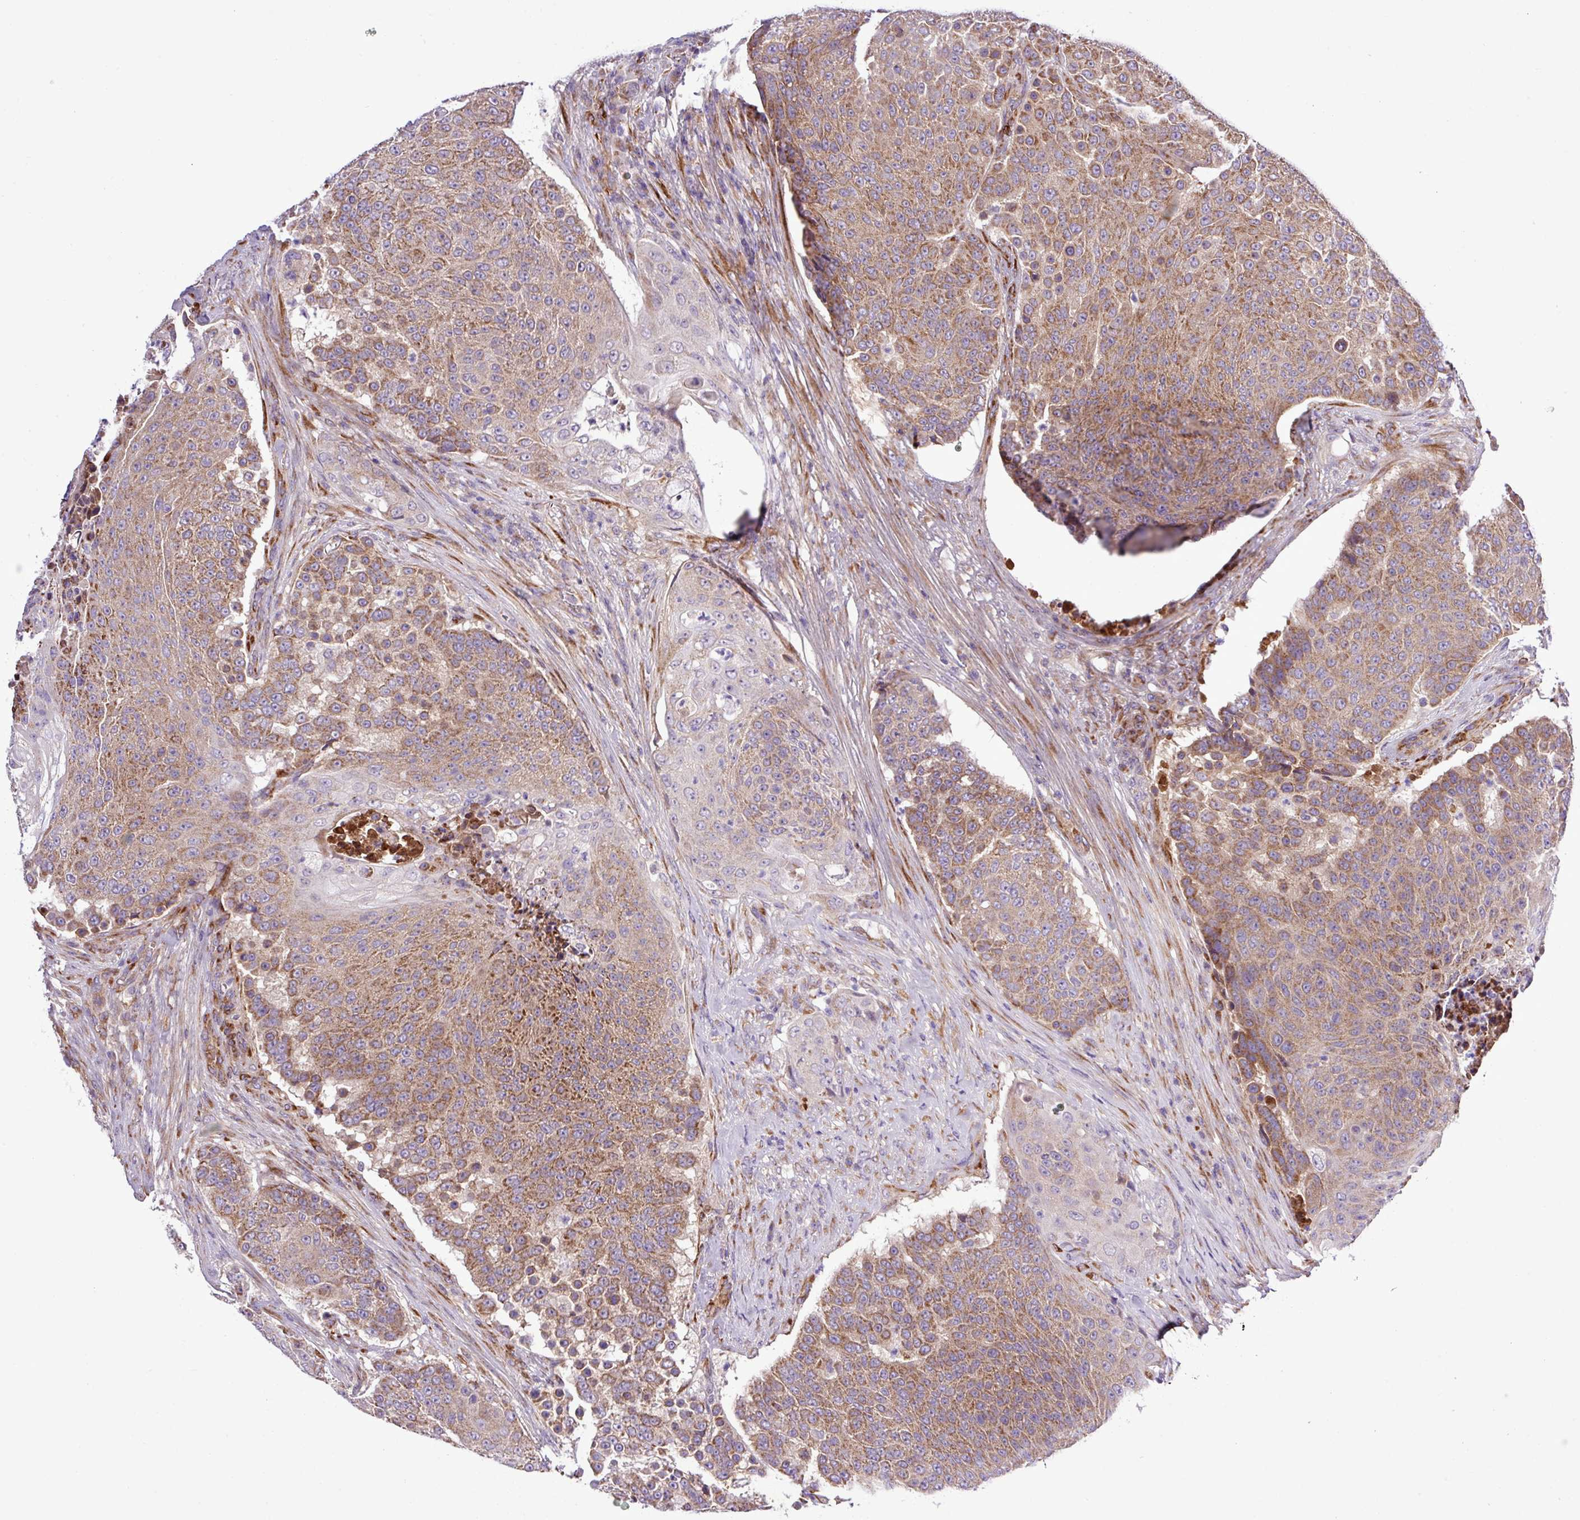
{"staining": {"intensity": "moderate", "quantity": ">75%", "location": "cytoplasmic/membranous"}, "tissue": "urothelial cancer", "cell_type": "Tumor cells", "image_type": "cancer", "snomed": [{"axis": "morphology", "description": "Urothelial carcinoma, High grade"}, {"axis": "topography", "description": "Urinary bladder"}], "caption": "High-grade urothelial carcinoma stained for a protein exhibits moderate cytoplasmic/membranous positivity in tumor cells. The protein of interest is stained brown, and the nuclei are stained in blue (DAB IHC with brightfield microscopy, high magnification).", "gene": "CWH43", "patient": {"sex": "female", "age": 63}}